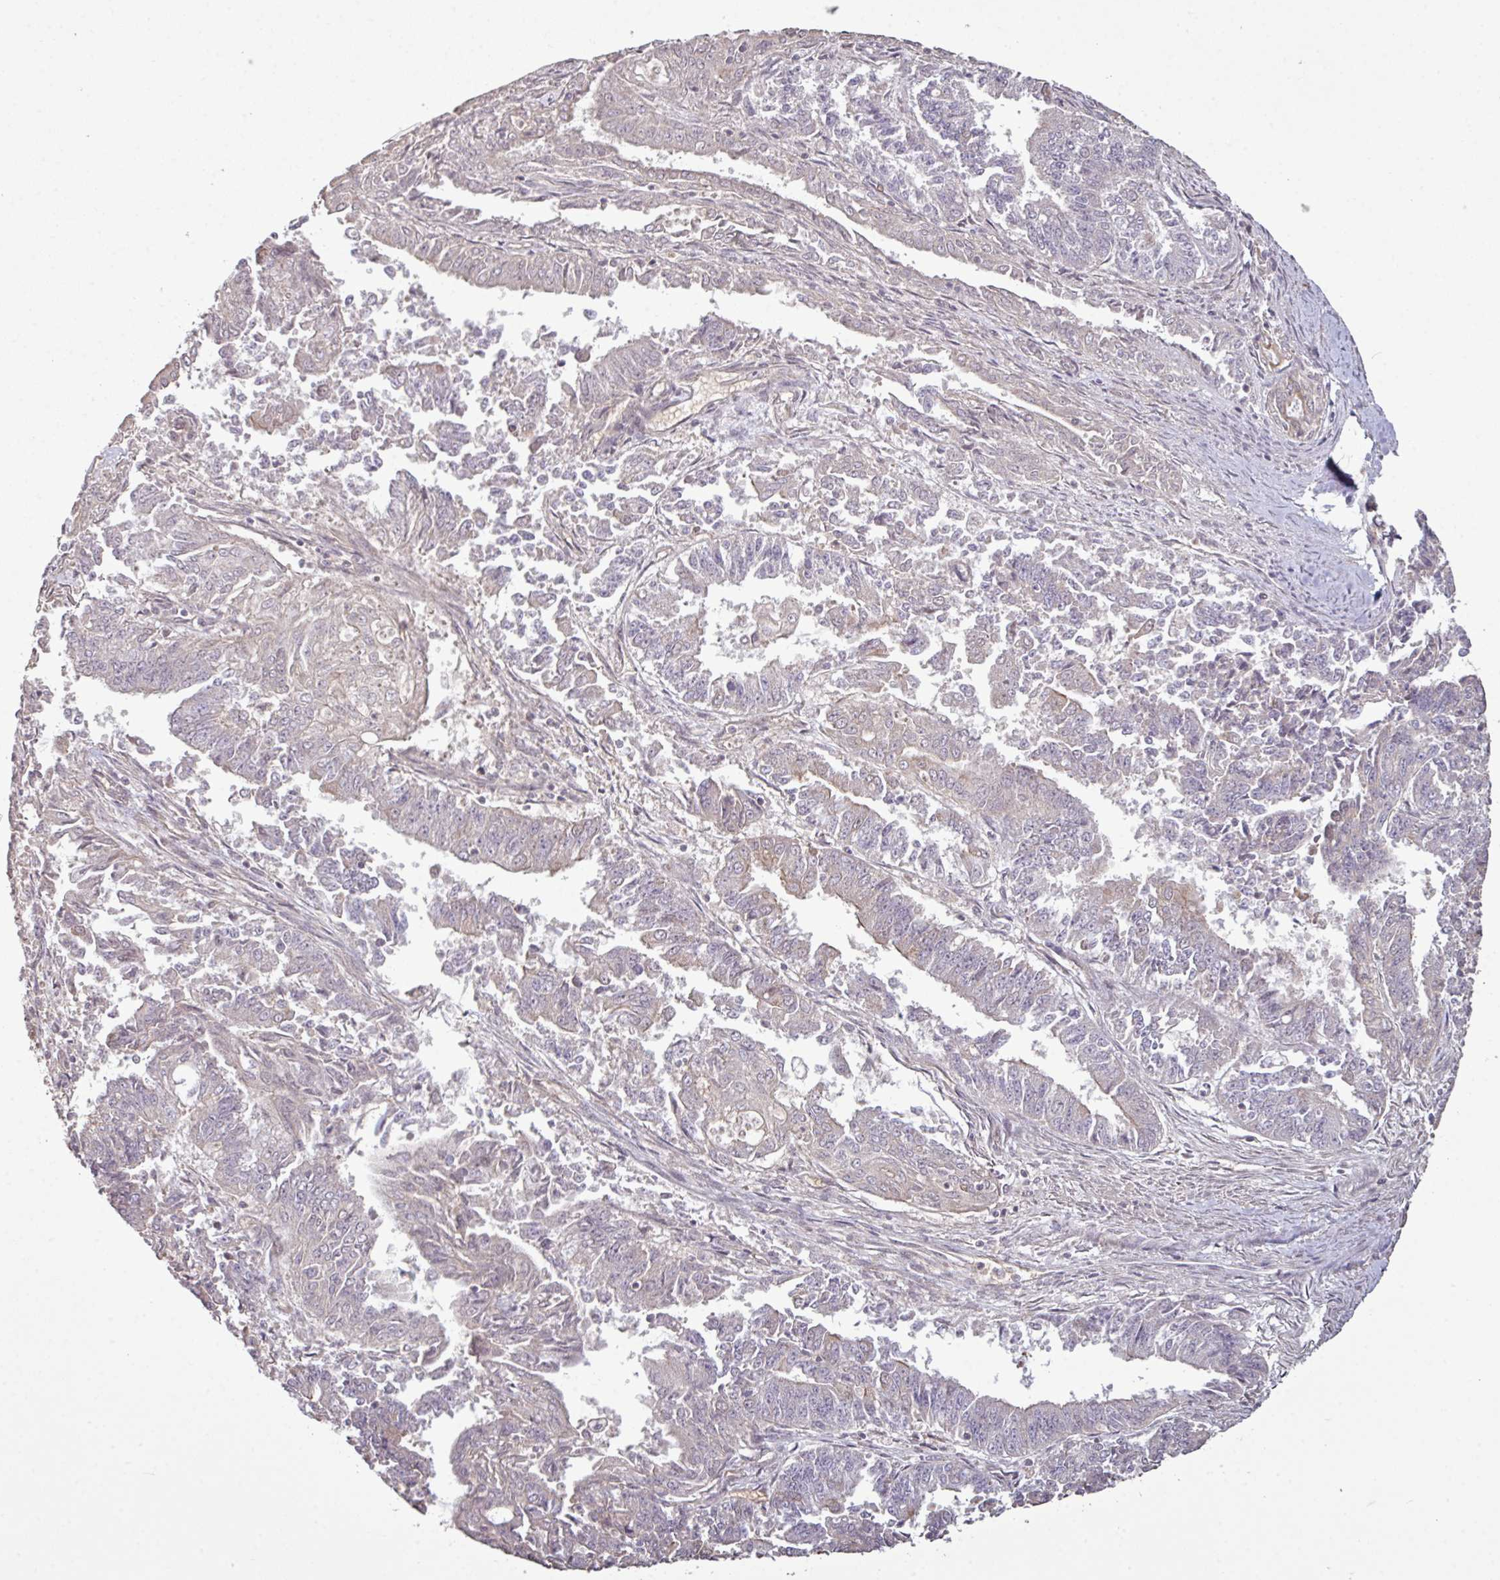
{"staining": {"intensity": "weak", "quantity": "<25%", "location": "cytoplasmic/membranous"}, "tissue": "endometrial cancer", "cell_type": "Tumor cells", "image_type": "cancer", "snomed": [{"axis": "morphology", "description": "Adenocarcinoma, NOS"}, {"axis": "topography", "description": "Endometrium"}], "caption": "IHC of human endometrial cancer (adenocarcinoma) exhibits no positivity in tumor cells. The staining is performed using DAB brown chromogen with nuclei counter-stained in using hematoxylin.", "gene": "NHSL2", "patient": {"sex": "female", "age": 73}}